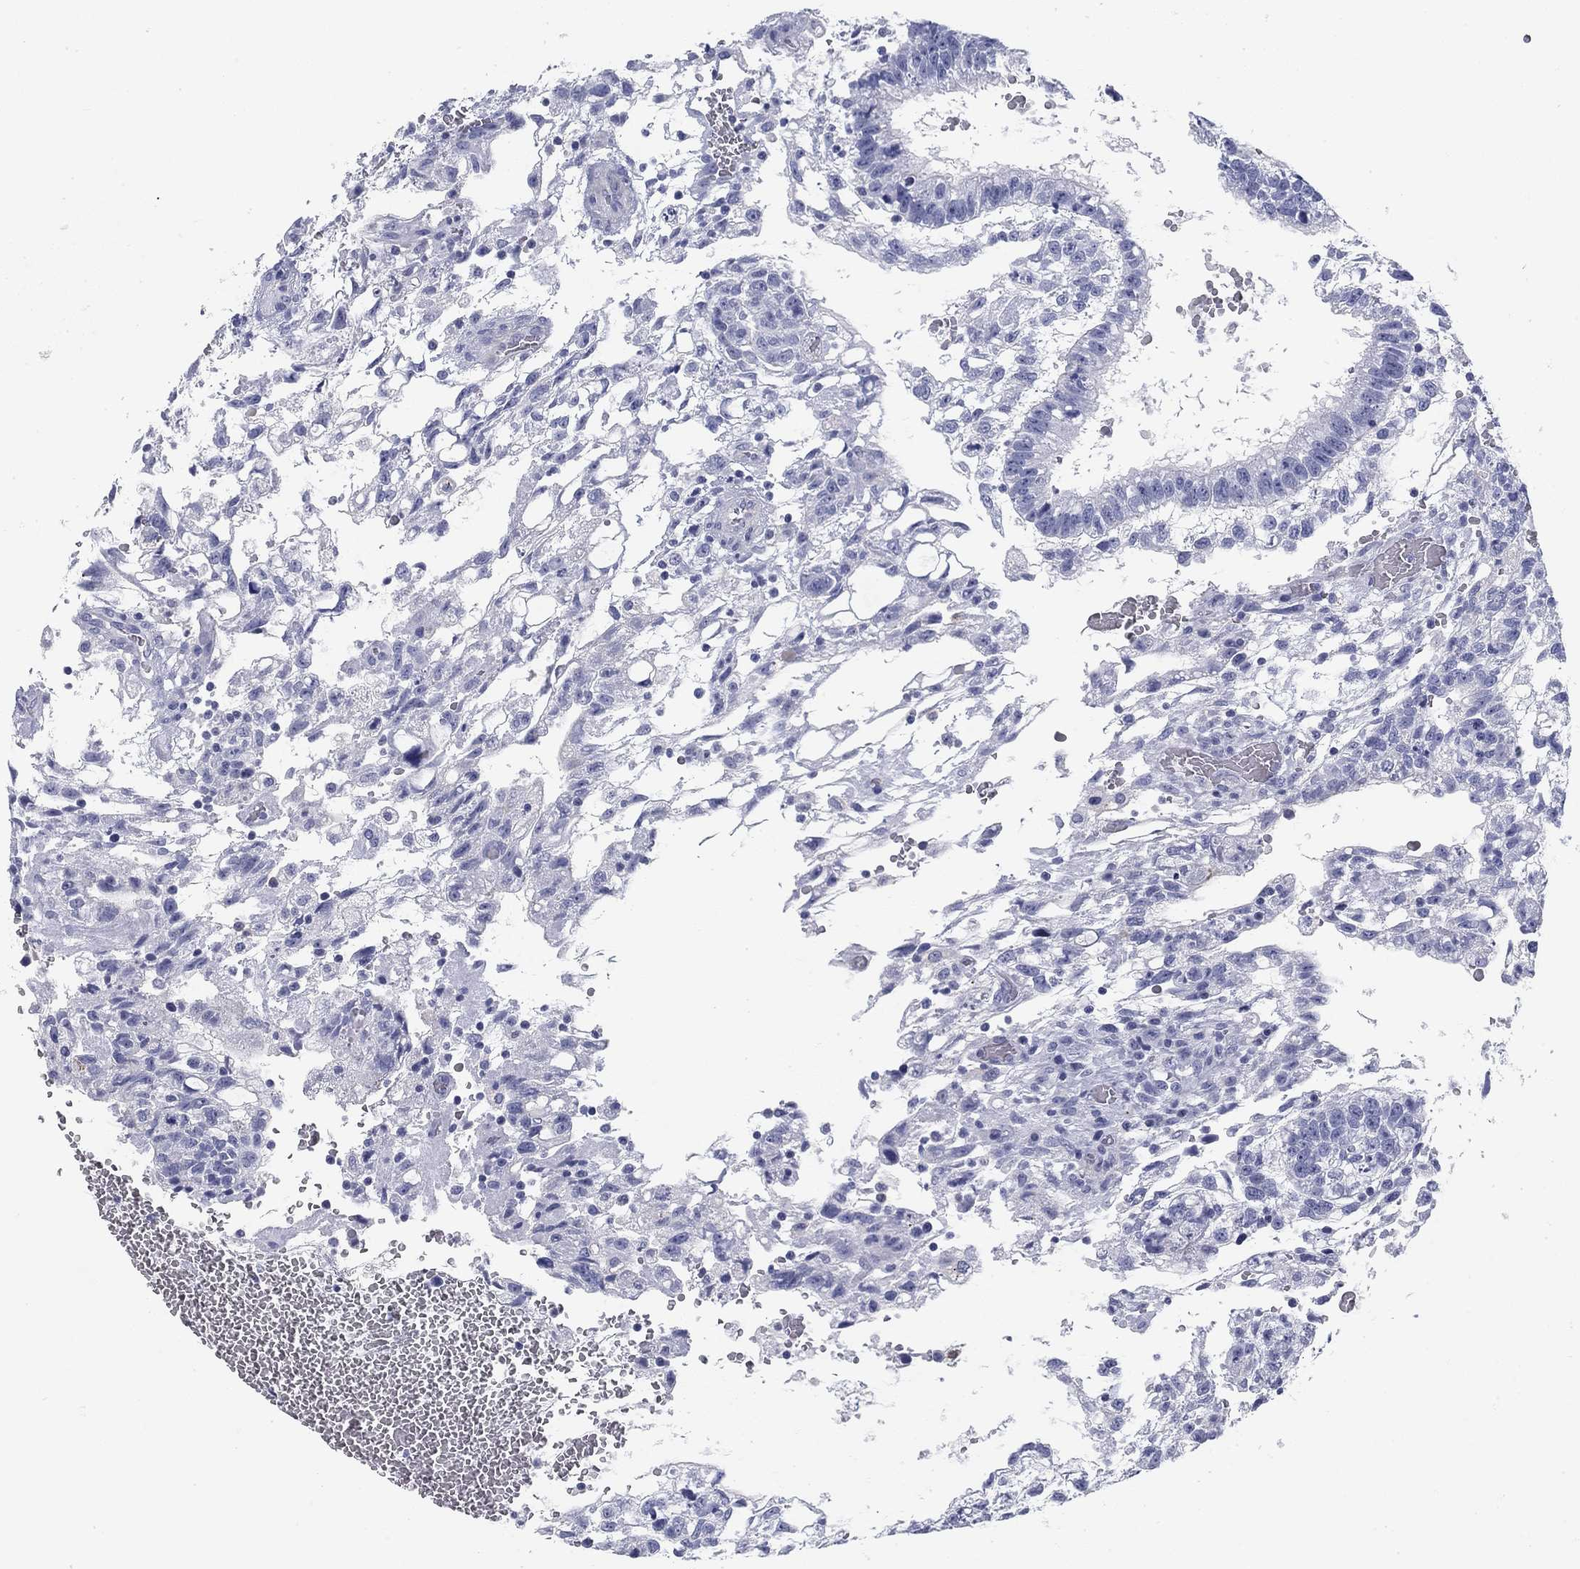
{"staining": {"intensity": "negative", "quantity": "none", "location": "none"}, "tissue": "testis cancer", "cell_type": "Tumor cells", "image_type": "cancer", "snomed": [{"axis": "morphology", "description": "Carcinoma, Embryonal, NOS"}, {"axis": "topography", "description": "Testis"}], "caption": "Tumor cells show no significant positivity in embryonal carcinoma (testis). (DAB IHC visualized using brightfield microscopy, high magnification).", "gene": "CD79B", "patient": {"sex": "male", "age": 32}}